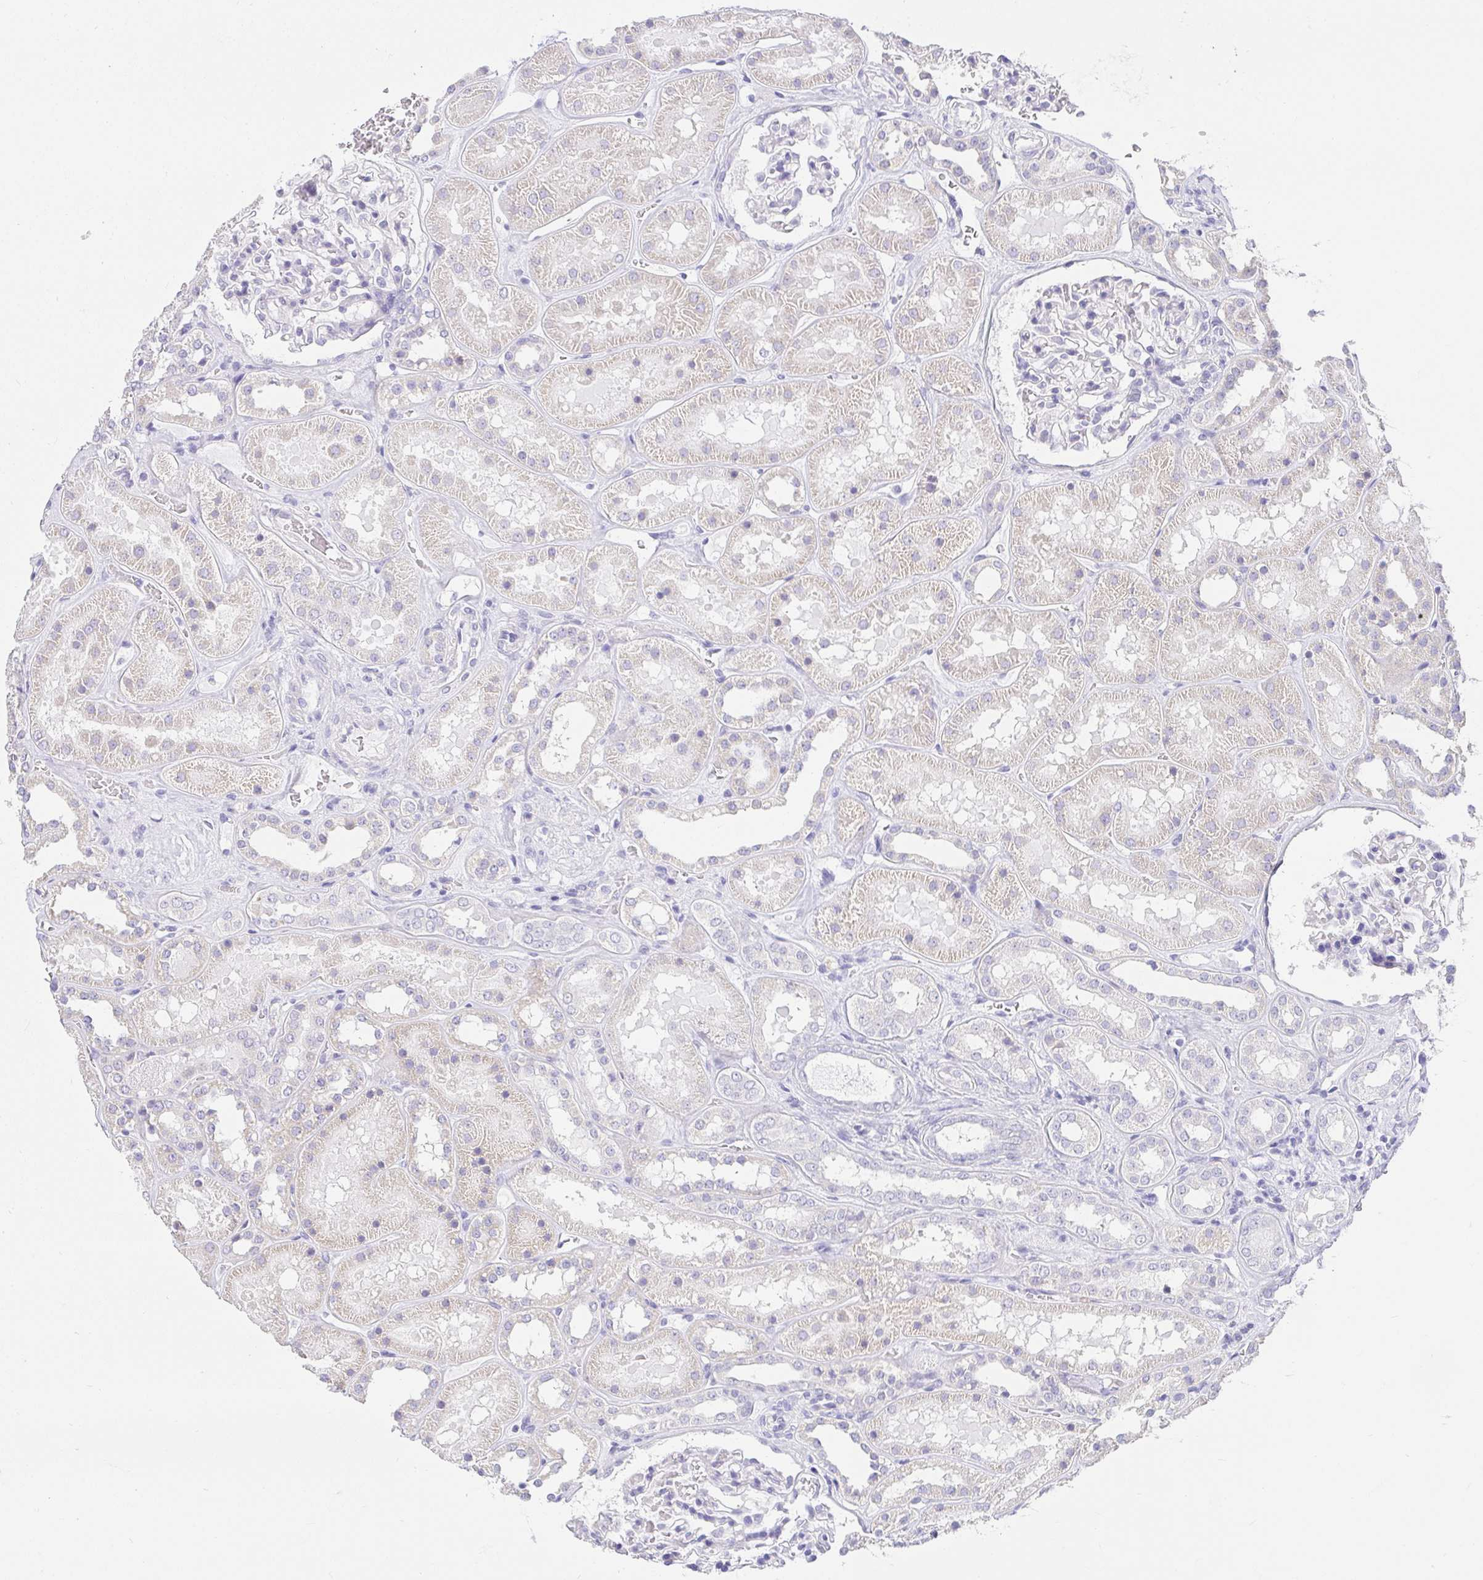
{"staining": {"intensity": "negative", "quantity": "none", "location": "none"}, "tissue": "kidney", "cell_type": "Cells in glomeruli", "image_type": "normal", "snomed": [{"axis": "morphology", "description": "Normal tissue, NOS"}, {"axis": "topography", "description": "Kidney"}], "caption": "This is an IHC photomicrograph of normal human kidney. There is no staining in cells in glomeruli.", "gene": "VGLL1", "patient": {"sex": "female", "age": 41}}